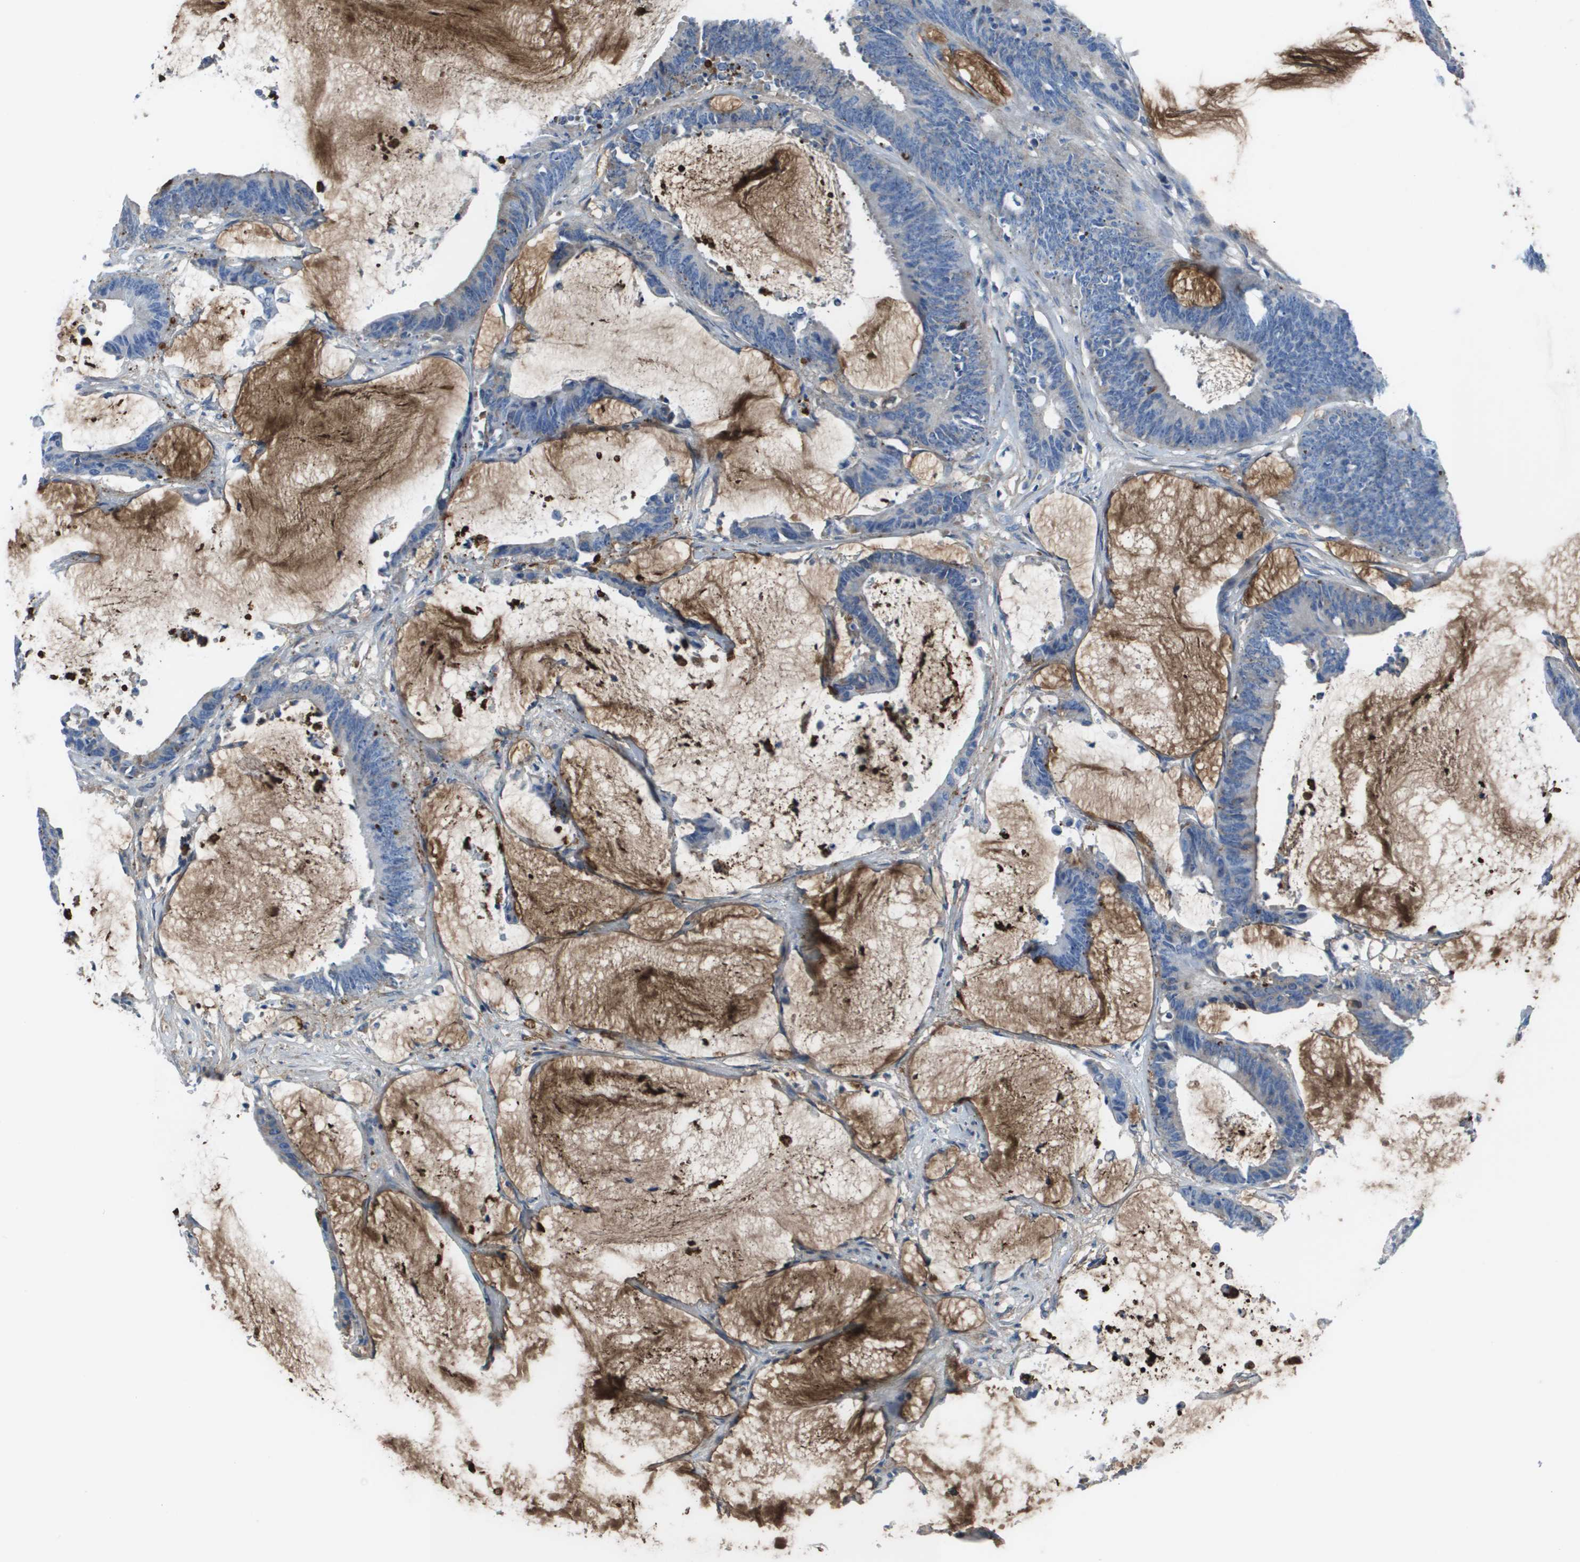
{"staining": {"intensity": "negative", "quantity": "none", "location": "none"}, "tissue": "colorectal cancer", "cell_type": "Tumor cells", "image_type": "cancer", "snomed": [{"axis": "morphology", "description": "Adenocarcinoma, NOS"}, {"axis": "topography", "description": "Rectum"}], "caption": "Immunohistochemistry image of human colorectal cancer (adenocarcinoma) stained for a protein (brown), which shows no positivity in tumor cells.", "gene": "VTN", "patient": {"sex": "female", "age": 66}}